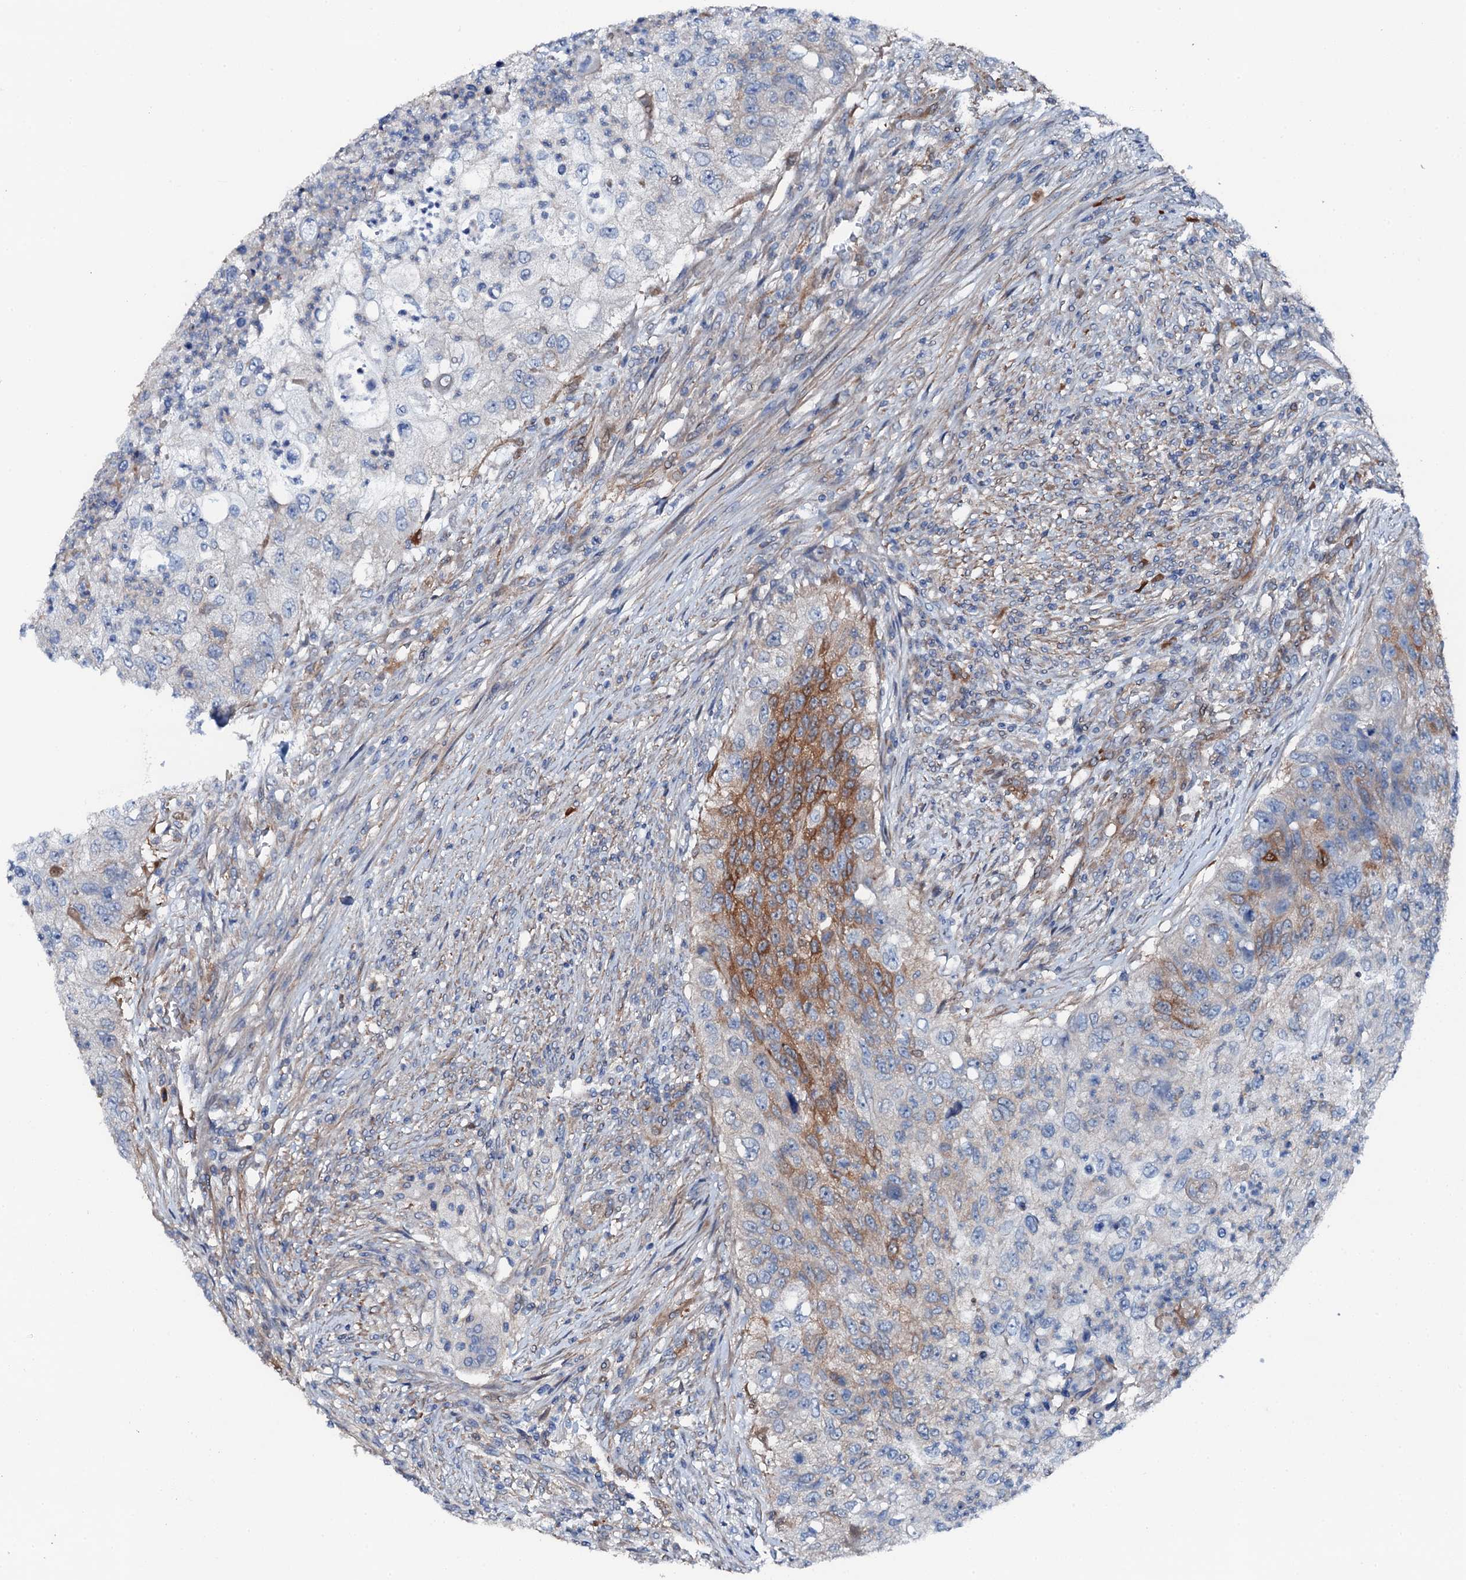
{"staining": {"intensity": "moderate", "quantity": "<25%", "location": "cytoplasmic/membranous"}, "tissue": "urothelial cancer", "cell_type": "Tumor cells", "image_type": "cancer", "snomed": [{"axis": "morphology", "description": "Urothelial carcinoma, High grade"}, {"axis": "topography", "description": "Urinary bladder"}], "caption": "Moderate cytoplasmic/membranous positivity for a protein is appreciated in approximately <25% of tumor cells of urothelial carcinoma (high-grade) using immunohistochemistry (IHC).", "gene": "GFOD2", "patient": {"sex": "female", "age": 60}}